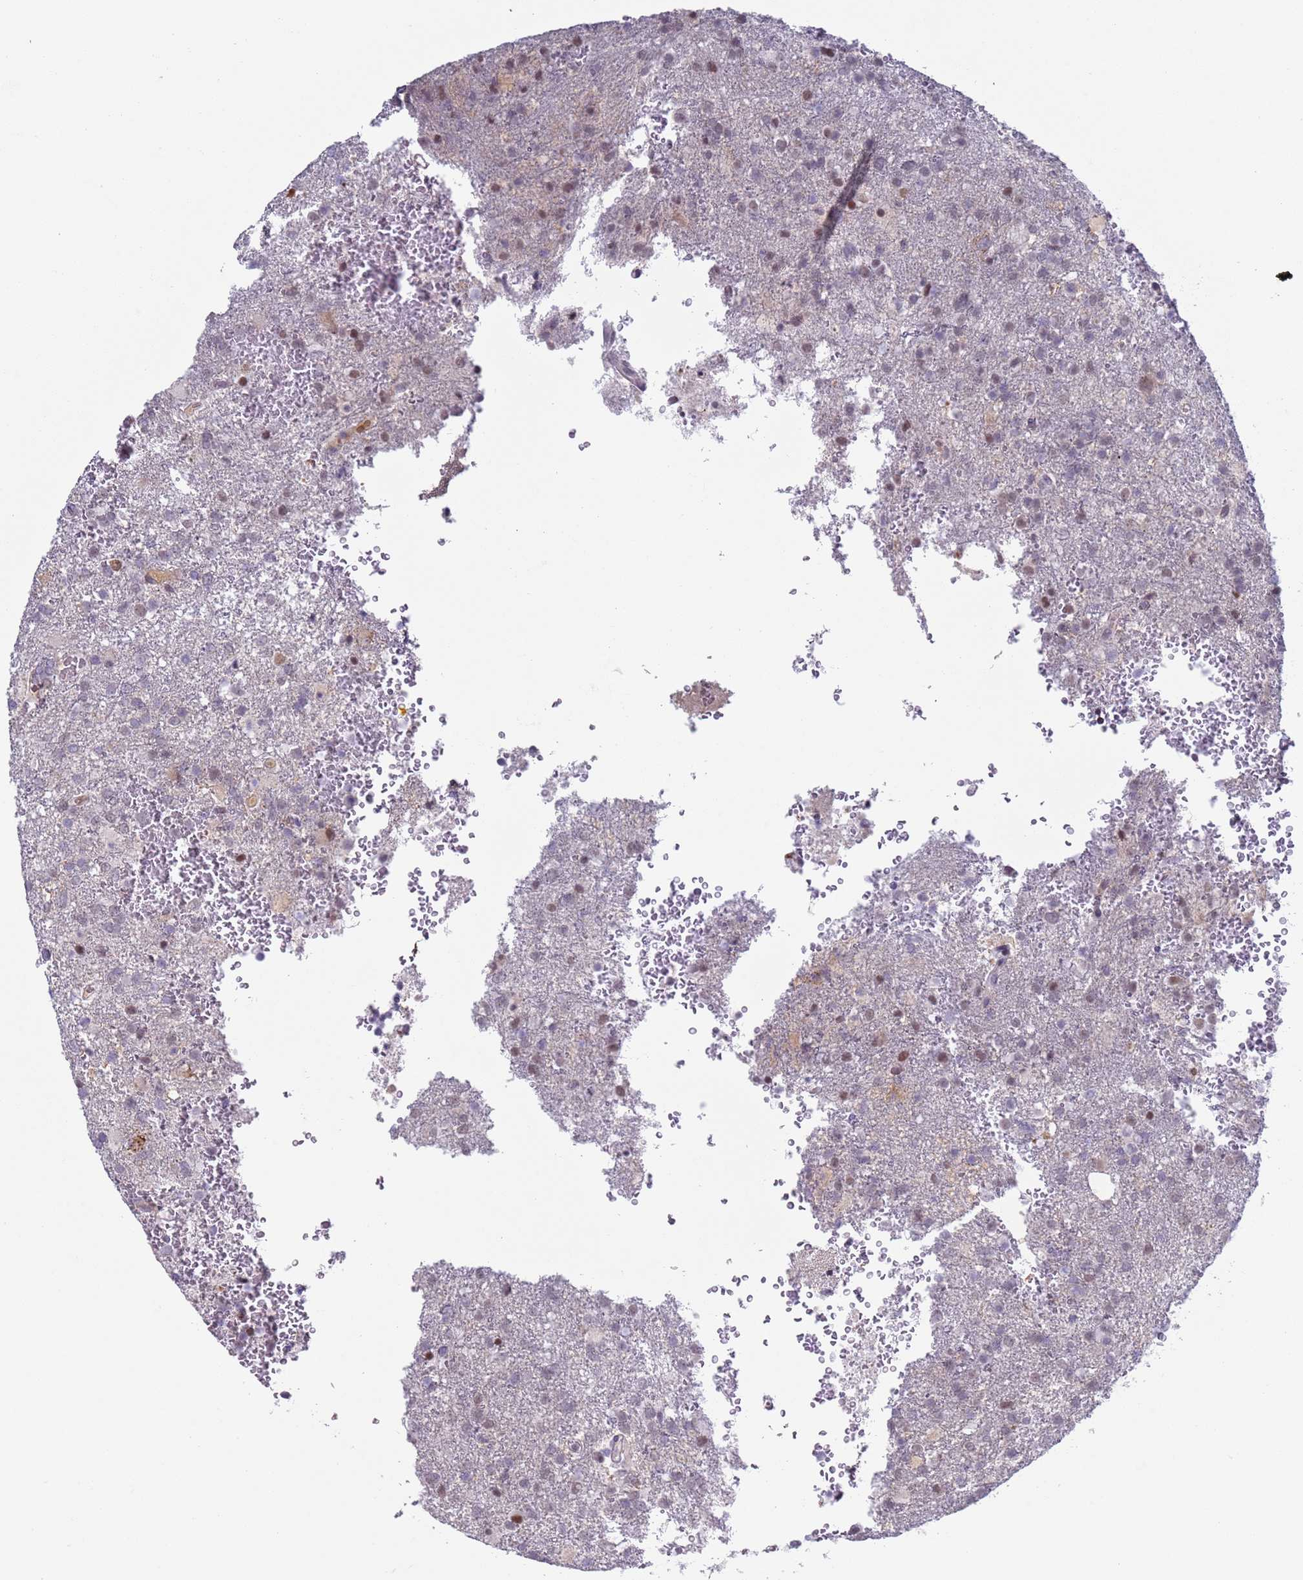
{"staining": {"intensity": "negative", "quantity": "none", "location": "none"}, "tissue": "glioma", "cell_type": "Tumor cells", "image_type": "cancer", "snomed": [{"axis": "morphology", "description": "Glioma, malignant, High grade"}, {"axis": "topography", "description": "Brain"}], "caption": "Tumor cells are negative for brown protein staining in high-grade glioma (malignant). (DAB immunohistochemistry (IHC), high magnification).", "gene": "NPAP1", "patient": {"sex": "female", "age": 74}}